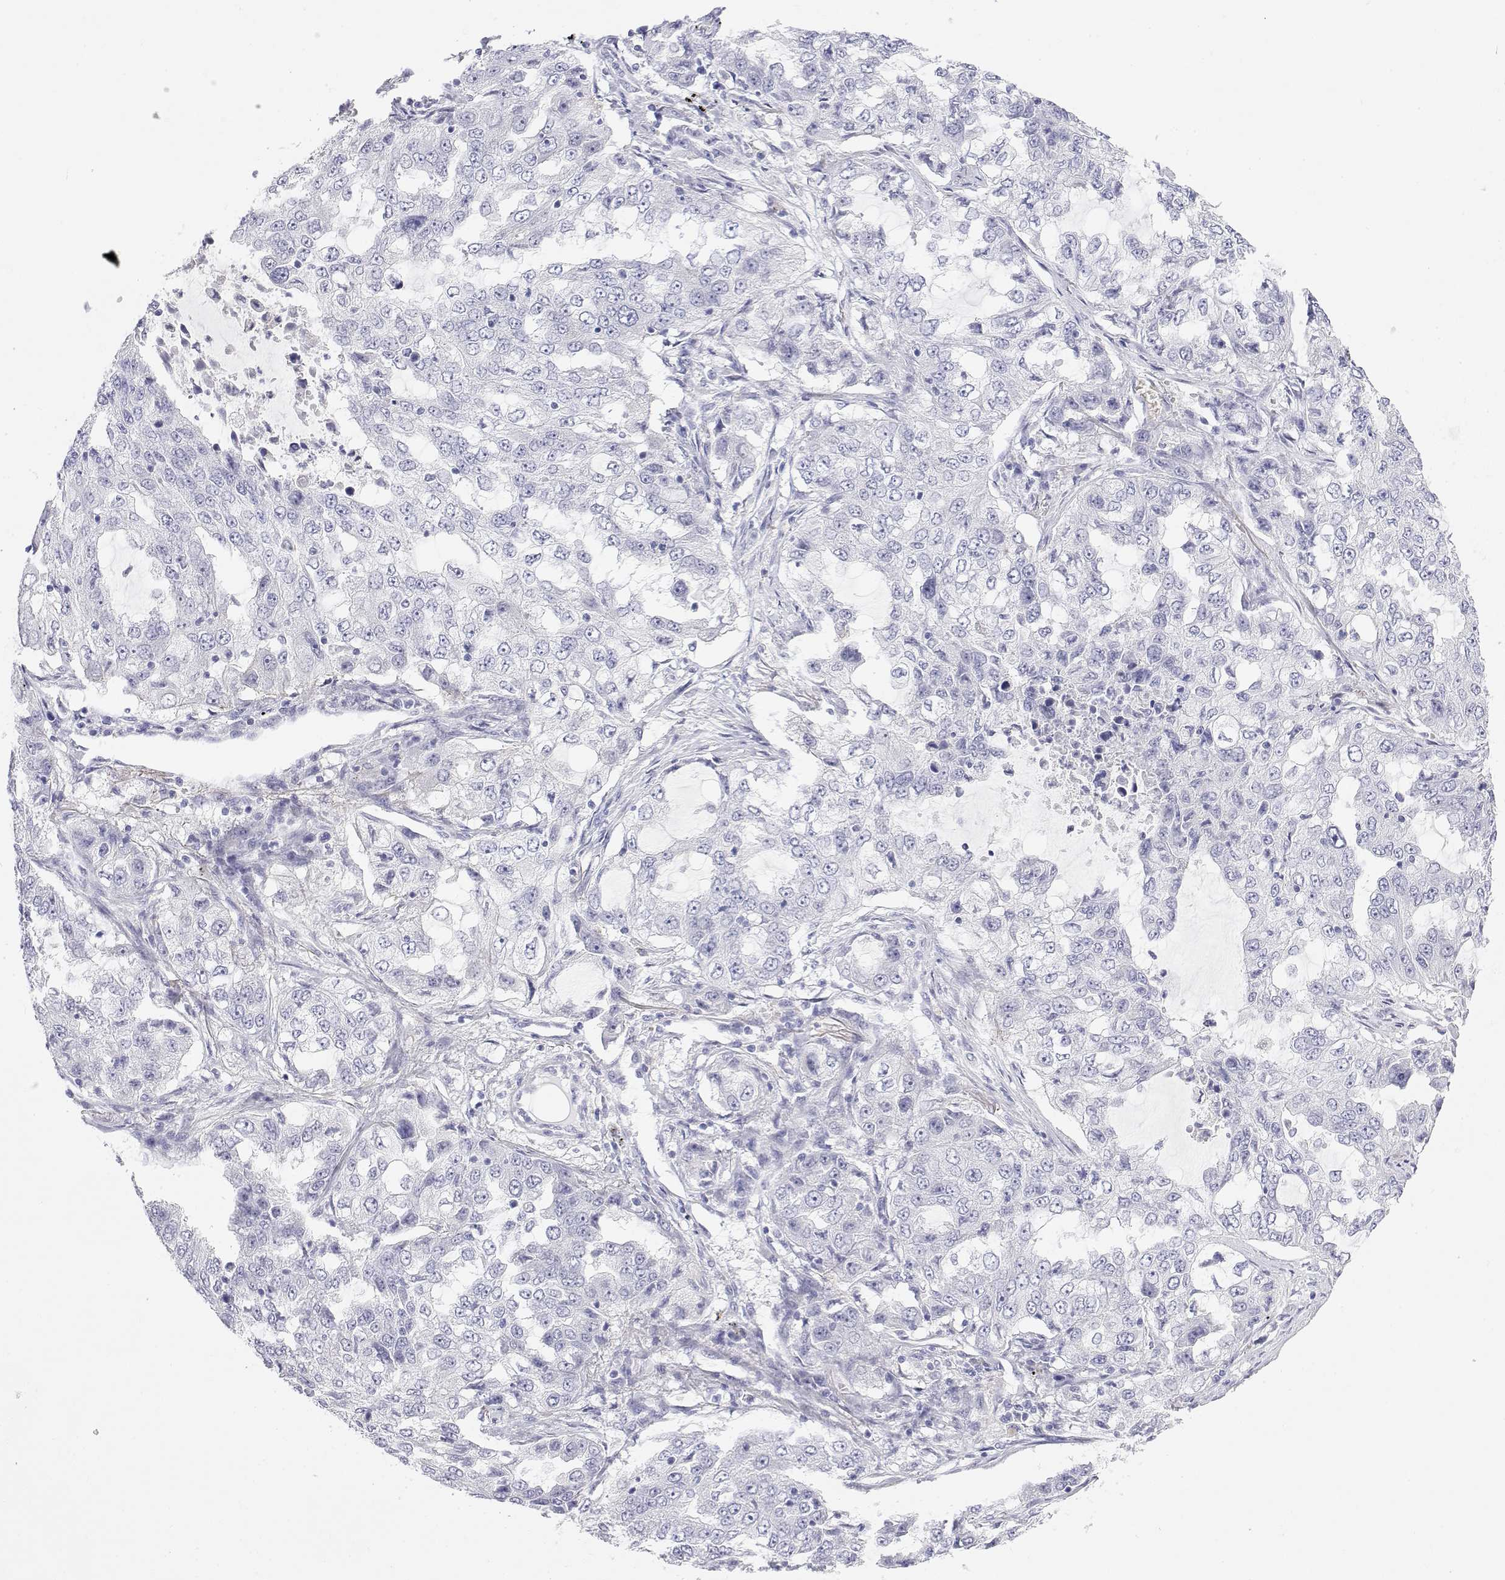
{"staining": {"intensity": "negative", "quantity": "none", "location": "none"}, "tissue": "lung cancer", "cell_type": "Tumor cells", "image_type": "cancer", "snomed": [{"axis": "morphology", "description": "Adenocarcinoma, NOS"}, {"axis": "topography", "description": "Lung"}], "caption": "Tumor cells are negative for brown protein staining in lung cancer (adenocarcinoma). The staining is performed using DAB (3,3'-diaminobenzidine) brown chromogen with nuclei counter-stained in using hematoxylin.", "gene": "MISP", "patient": {"sex": "female", "age": 61}}